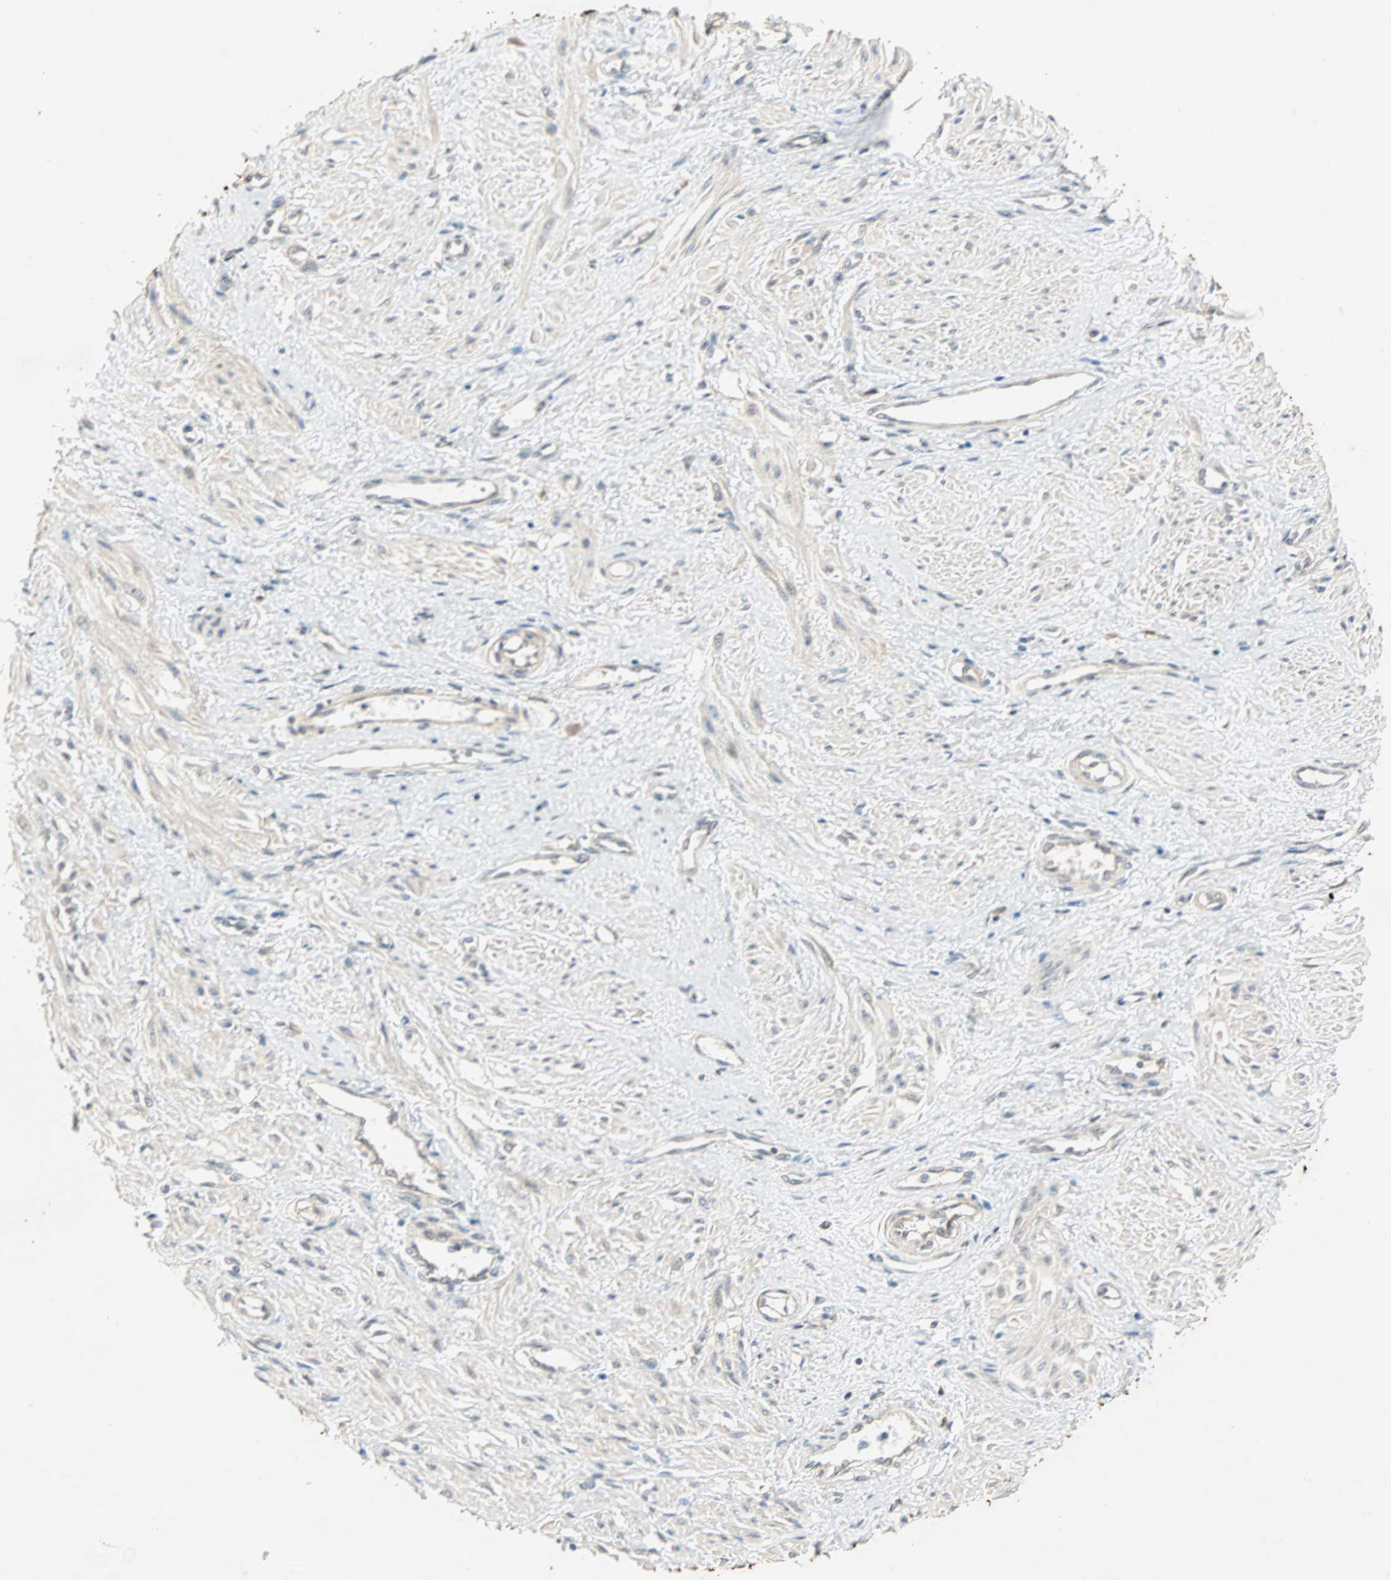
{"staining": {"intensity": "weak", "quantity": "<25%", "location": "cytoplasmic/membranous"}, "tissue": "smooth muscle", "cell_type": "Smooth muscle cells", "image_type": "normal", "snomed": [{"axis": "morphology", "description": "Normal tissue, NOS"}, {"axis": "topography", "description": "Smooth muscle"}, {"axis": "topography", "description": "Uterus"}], "caption": "Protein analysis of unremarkable smooth muscle demonstrates no significant positivity in smooth muscle cells.", "gene": "TTF2", "patient": {"sex": "female", "age": 39}}